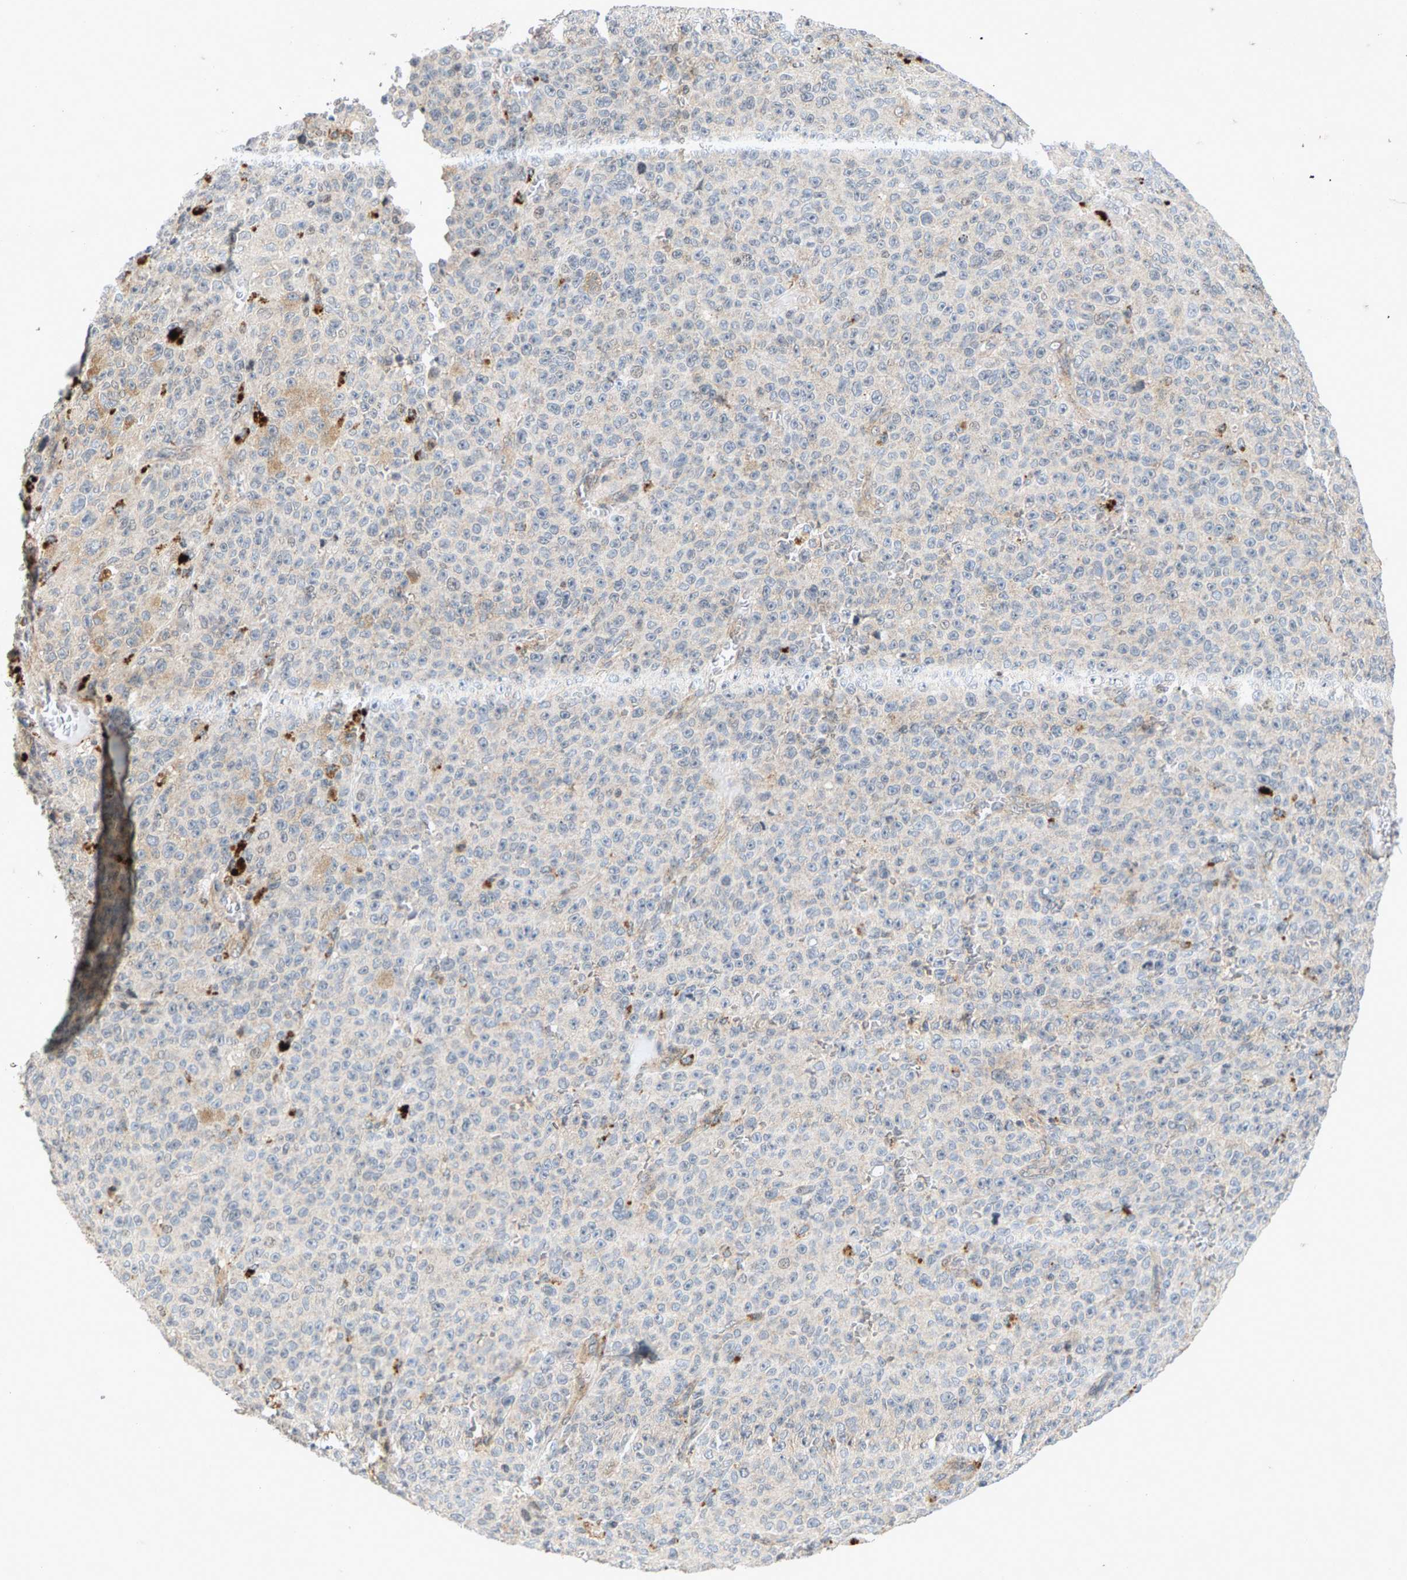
{"staining": {"intensity": "weak", "quantity": "<25%", "location": "cytoplasmic/membranous"}, "tissue": "melanoma", "cell_type": "Tumor cells", "image_type": "cancer", "snomed": [{"axis": "morphology", "description": "Malignant melanoma, NOS"}, {"axis": "topography", "description": "Skin"}], "caption": "Malignant melanoma was stained to show a protein in brown. There is no significant expression in tumor cells. Brightfield microscopy of immunohistochemistry stained with DAB (brown) and hematoxylin (blue), captured at high magnification.", "gene": "ZPR1", "patient": {"sex": "female", "age": 82}}